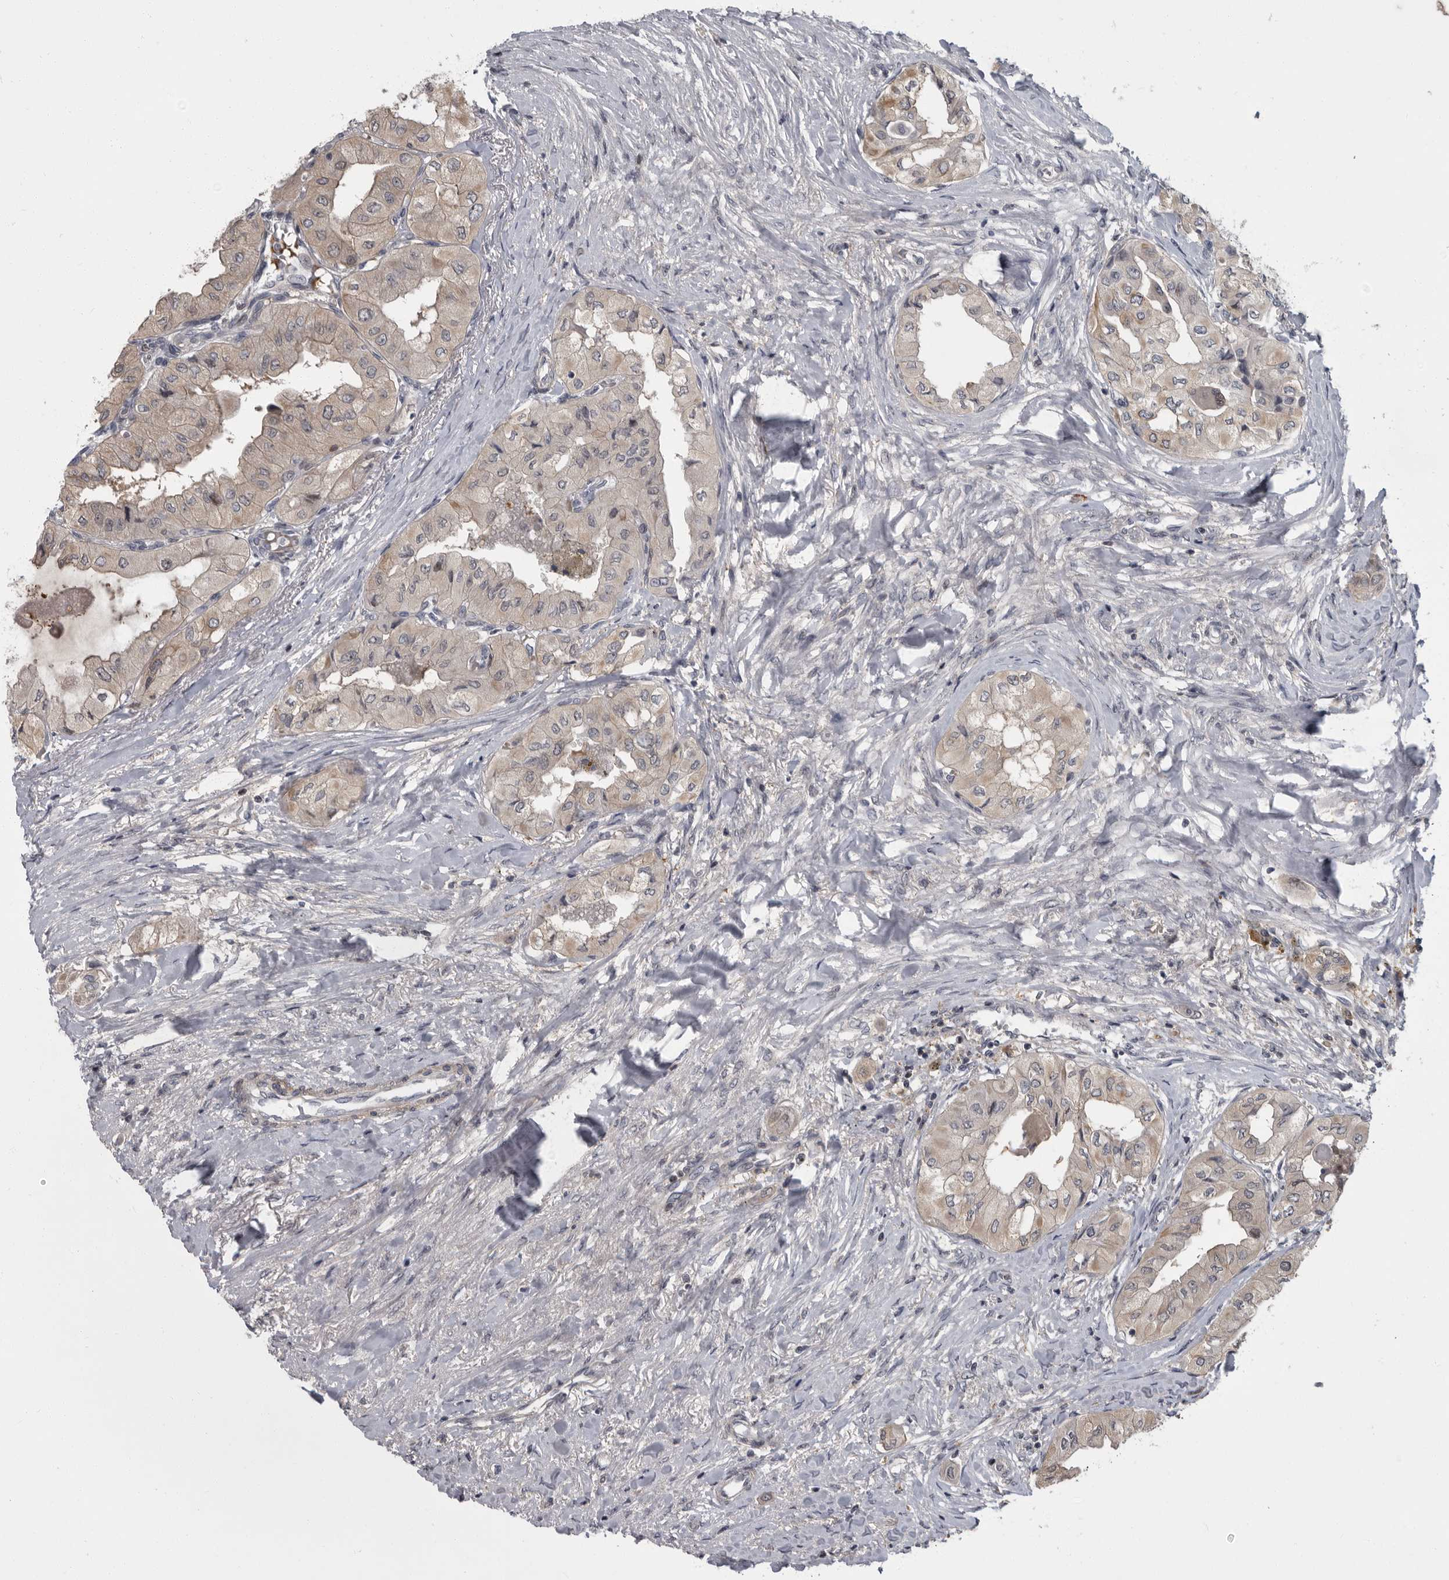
{"staining": {"intensity": "weak", "quantity": "25%-75%", "location": "cytoplasmic/membranous"}, "tissue": "thyroid cancer", "cell_type": "Tumor cells", "image_type": "cancer", "snomed": [{"axis": "morphology", "description": "Papillary adenocarcinoma, NOS"}, {"axis": "topography", "description": "Thyroid gland"}], "caption": "Immunohistochemistry (DAB) staining of thyroid cancer (papillary adenocarcinoma) reveals weak cytoplasmic/membranous protein staining in approximately 25%-75% of tumor cells.", "gene": "PDE7A", "patient": {"sex": "female", "age": 59}}